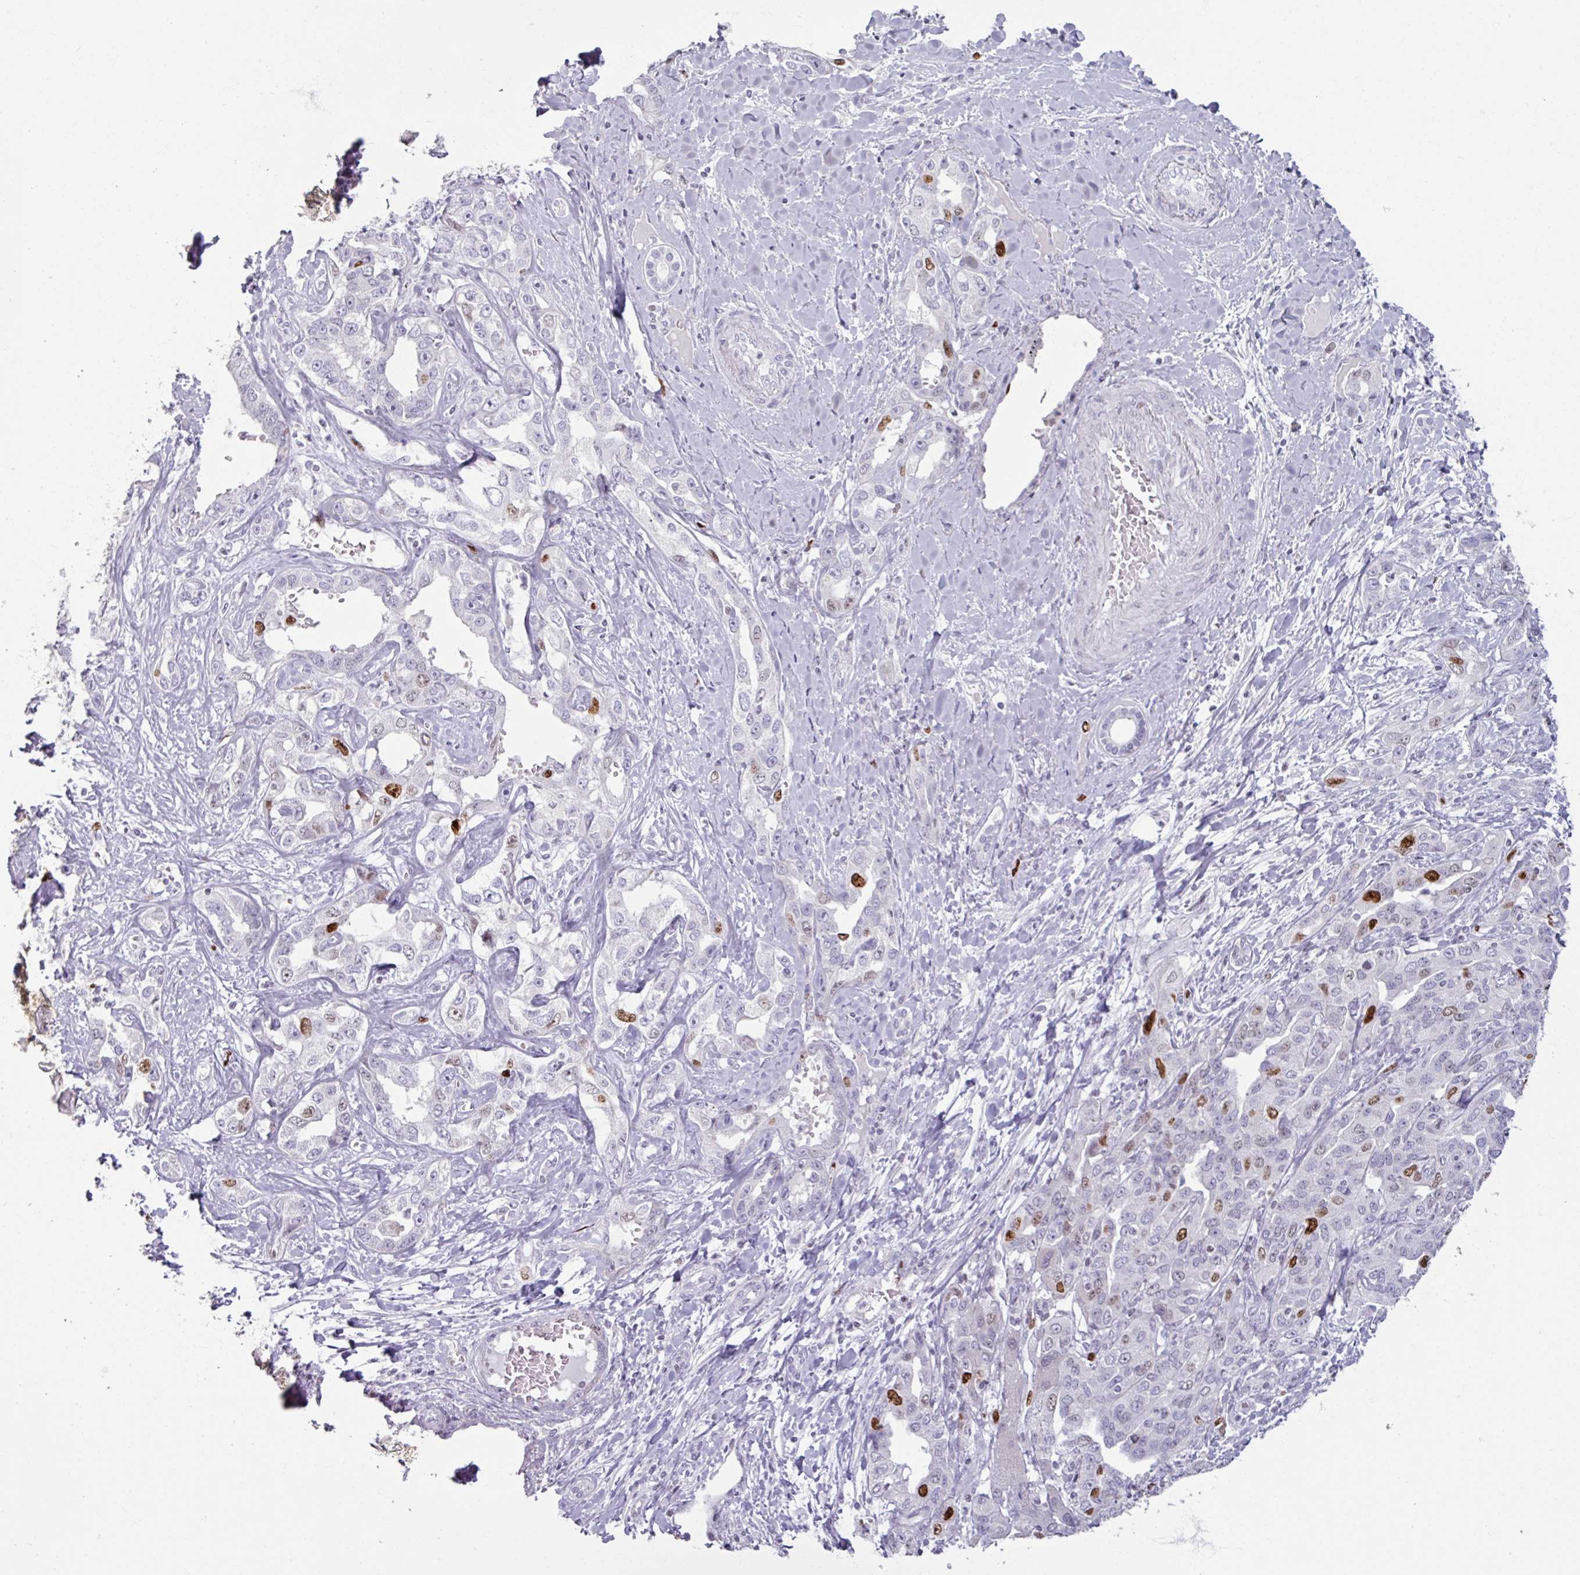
{"staining": {"intensity": "strong", "quantity": "<25%", "location": "nuclear"}, "tissue": "liver cancer", "cell_type": "Tumor cells", "image_type": "cancer", "snomed": [{"axis": "morphology", "description": "Cholangiocarcinoma"}, {"axis": "topography", "description": "Liver"}], "caption": "Immunohistochemistry of liver cancer (cholangiocarcinoma) demonstrates medium levels of strong nuclear positivity in about <25% of tumor cells. (Stains: DAB (3,3'-diaminobenzidine) in brown, nuclei in blue, Microscopy: brightfield microscopy at high magnification).", "gene": "ATAD2", "patient": {"sex": "male", "age": 59}}